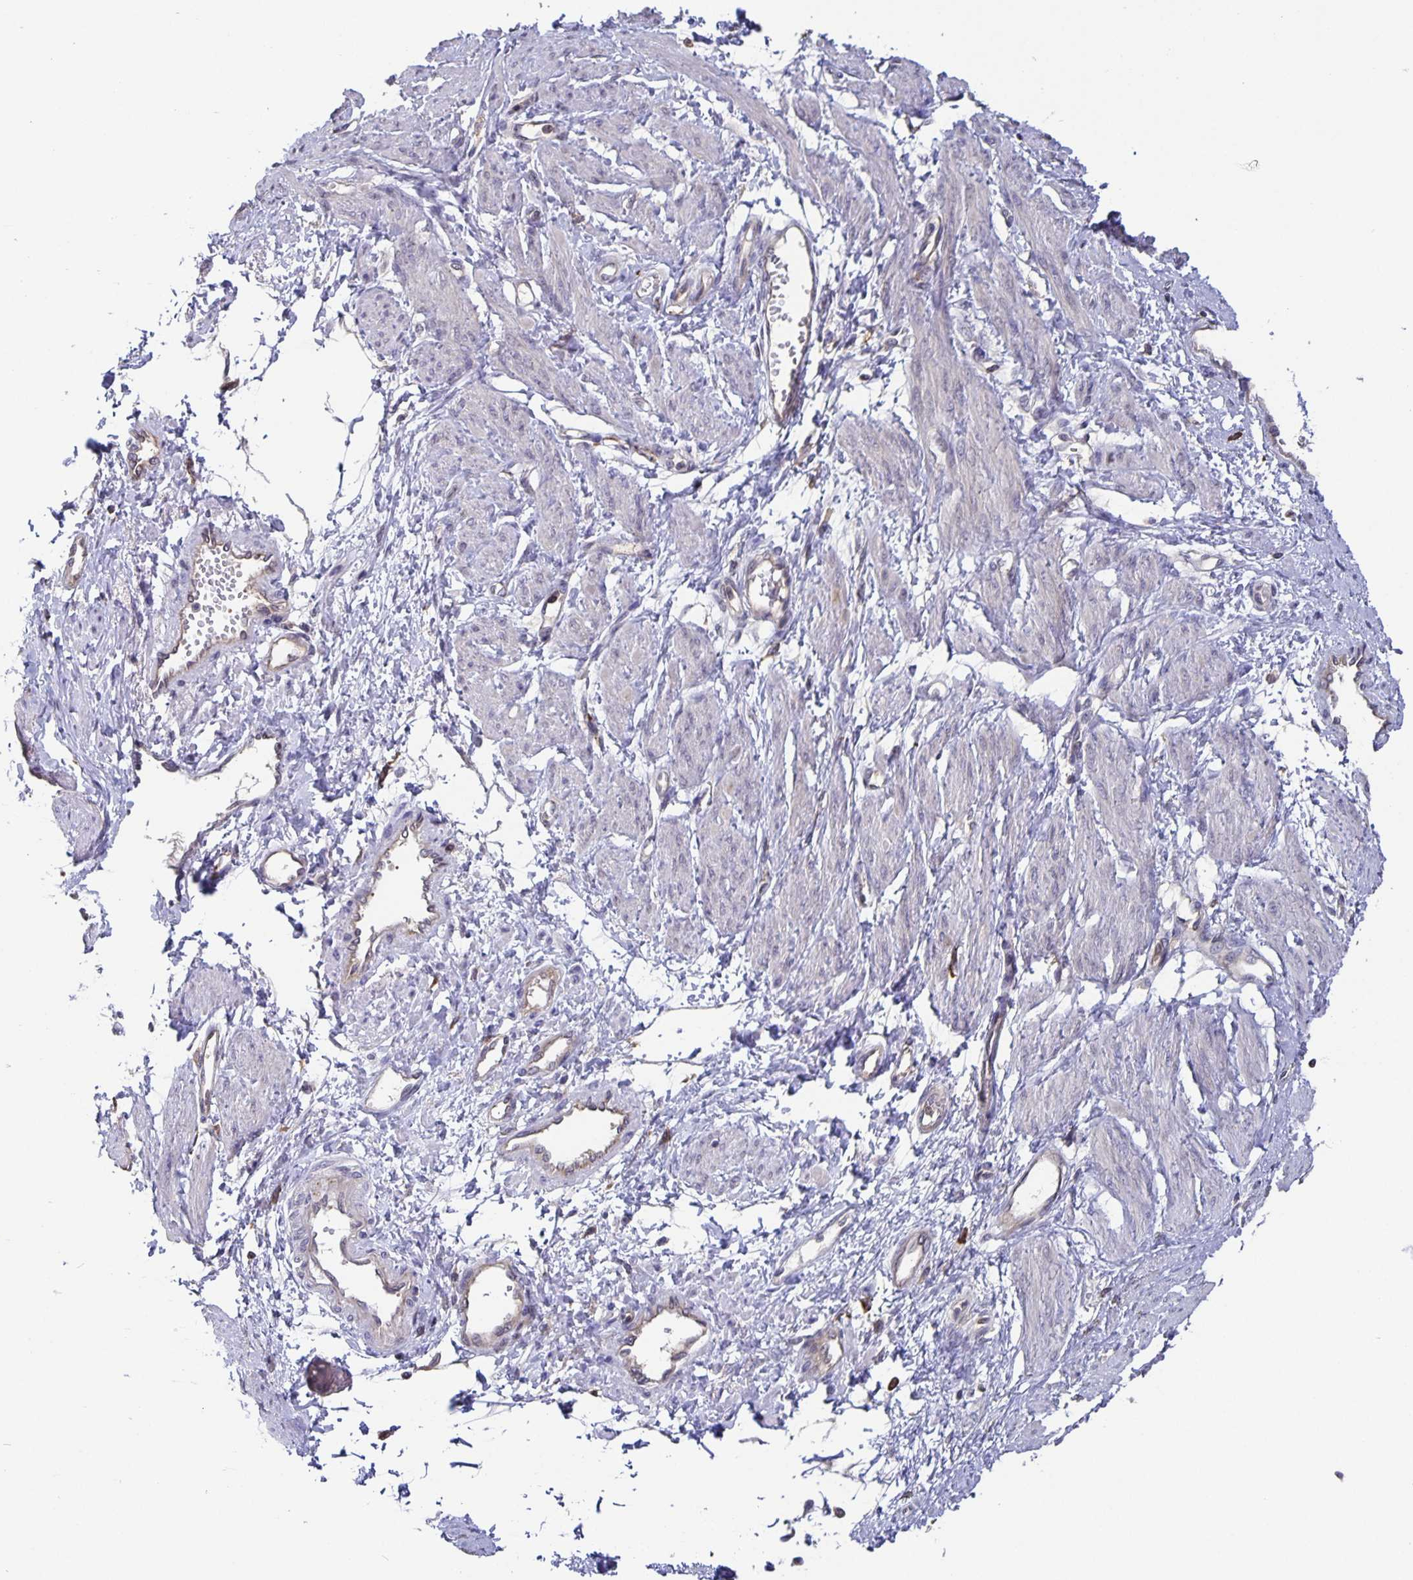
{"staining": {"intensity": "negative", "quantity": "none", "location": "none"}, "tissue": "smooth muscle", "cell_type": "Smooth muscle cells", "image_type": "normal", "snomed": [{"axis": "morphology", "description": "Normal tissue, NOS"}, {"axis": "topography", "description": "Smooth muscle"}, {"axis": "topography", "description": "Uterus"}], "caption": "IHC histopathology image of unremarkable smooth muscle: human smooth muscle stained with DAB displays no significant protein positivity in smooth muscle cells. (Brightfield microscopy of DAB (3,3'-diaminobenzidine) immunohistochemistry at high magnification).", "gene": "FEM1C", "patient": {"sex": "female", "age": 39}}